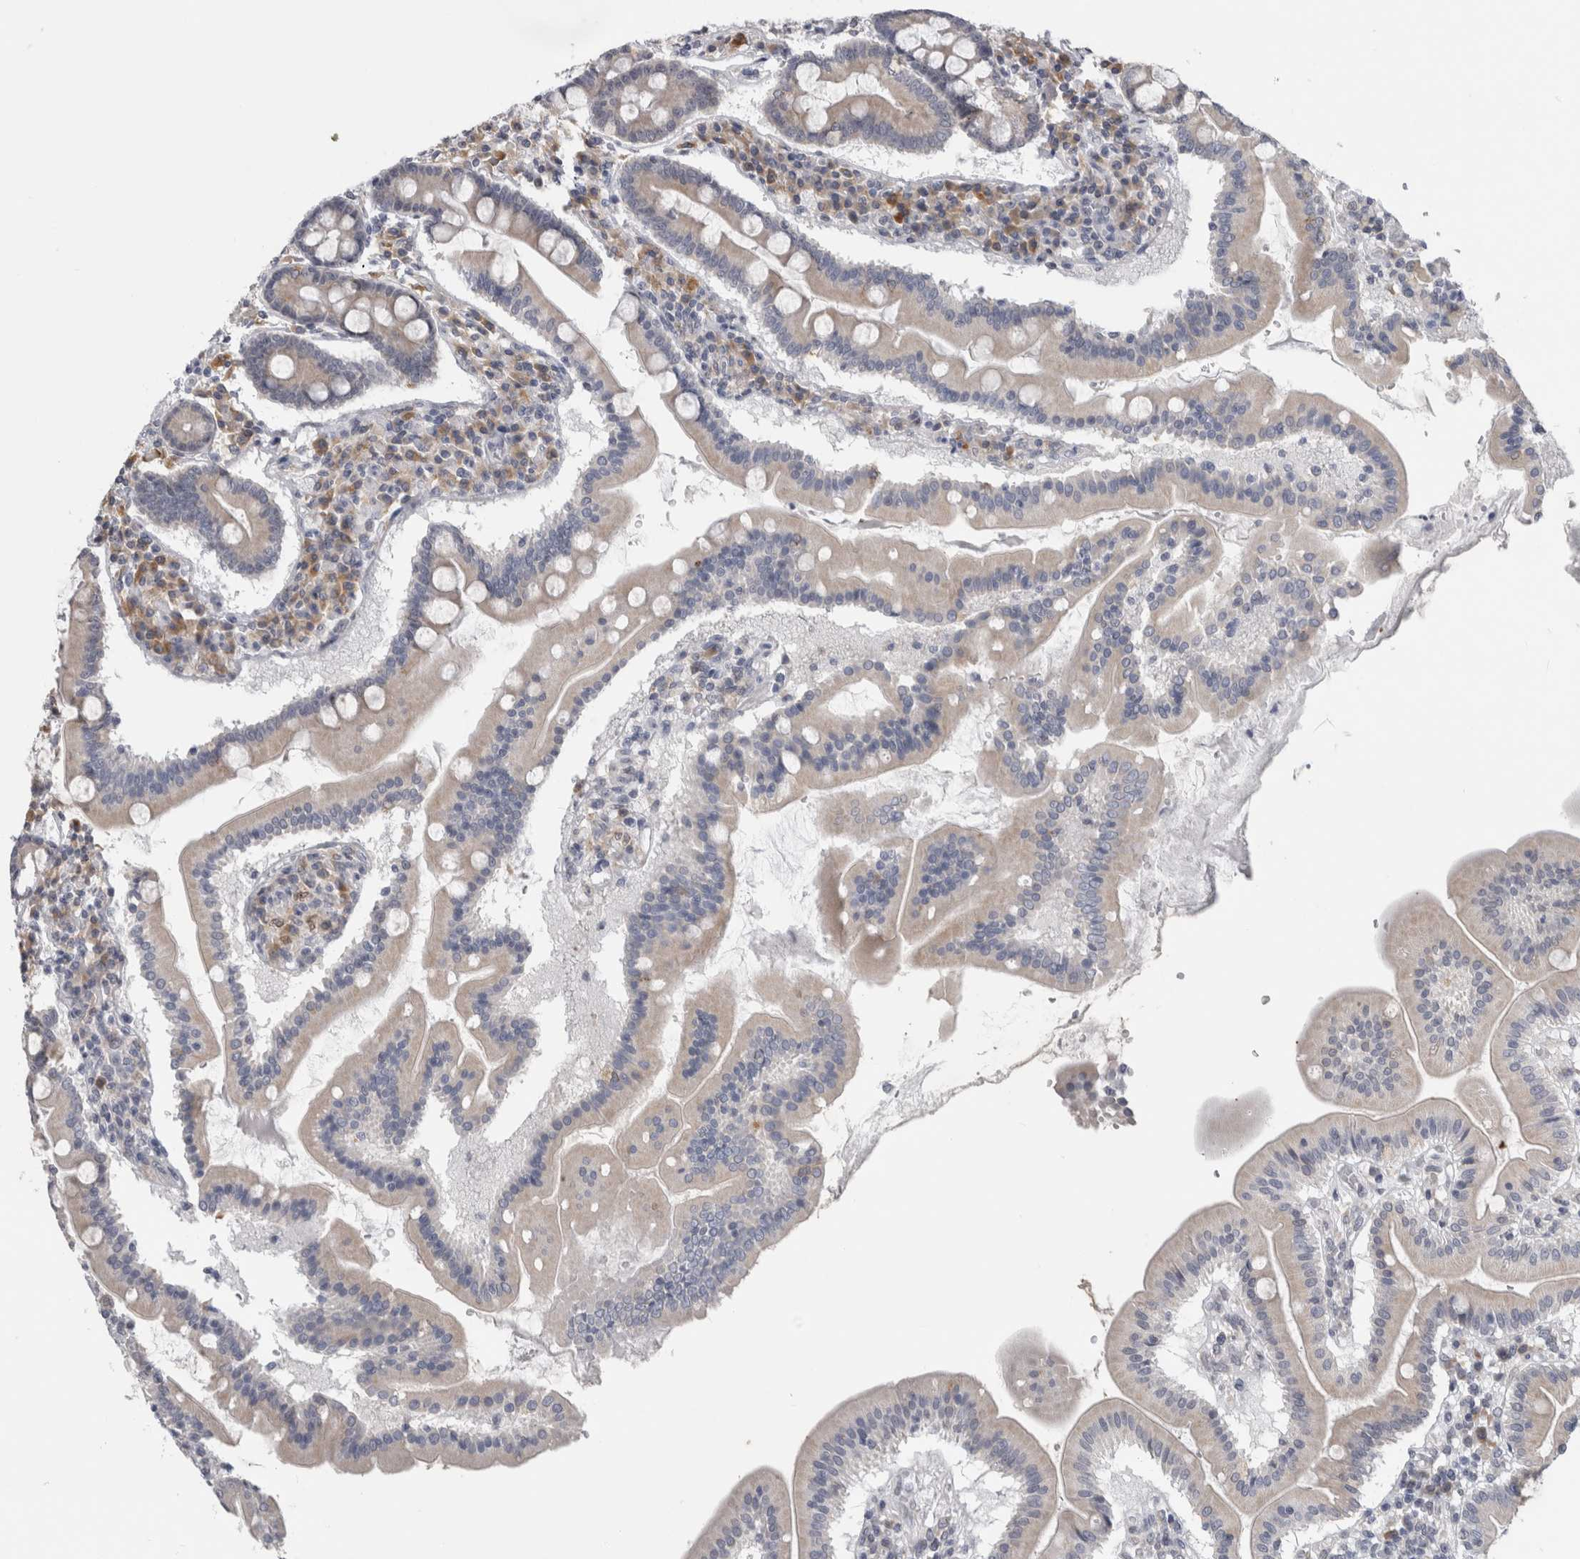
{"staining": {"intensity": "weak", "quantity": "<25%", "location": "cytoplasmic/membranous"}, "tissue": "duodenum", "cell_type": "Glandular cells", "image_type": "normal", "snomed": [{"axis": "morphology", "description": "Normal tissue, NOS"}, {"axis": "topography", "description": "Duodenum"}], "caption": "Photomicrograph shows no protein expression in glandular cells of normal duodenum. (Brightfield microscopy of DAB (3,3'-diaminobenzidine) IHC at high magnification).", "gene": "TMEM242", "patient": {"sex": "male", "age": 50}}